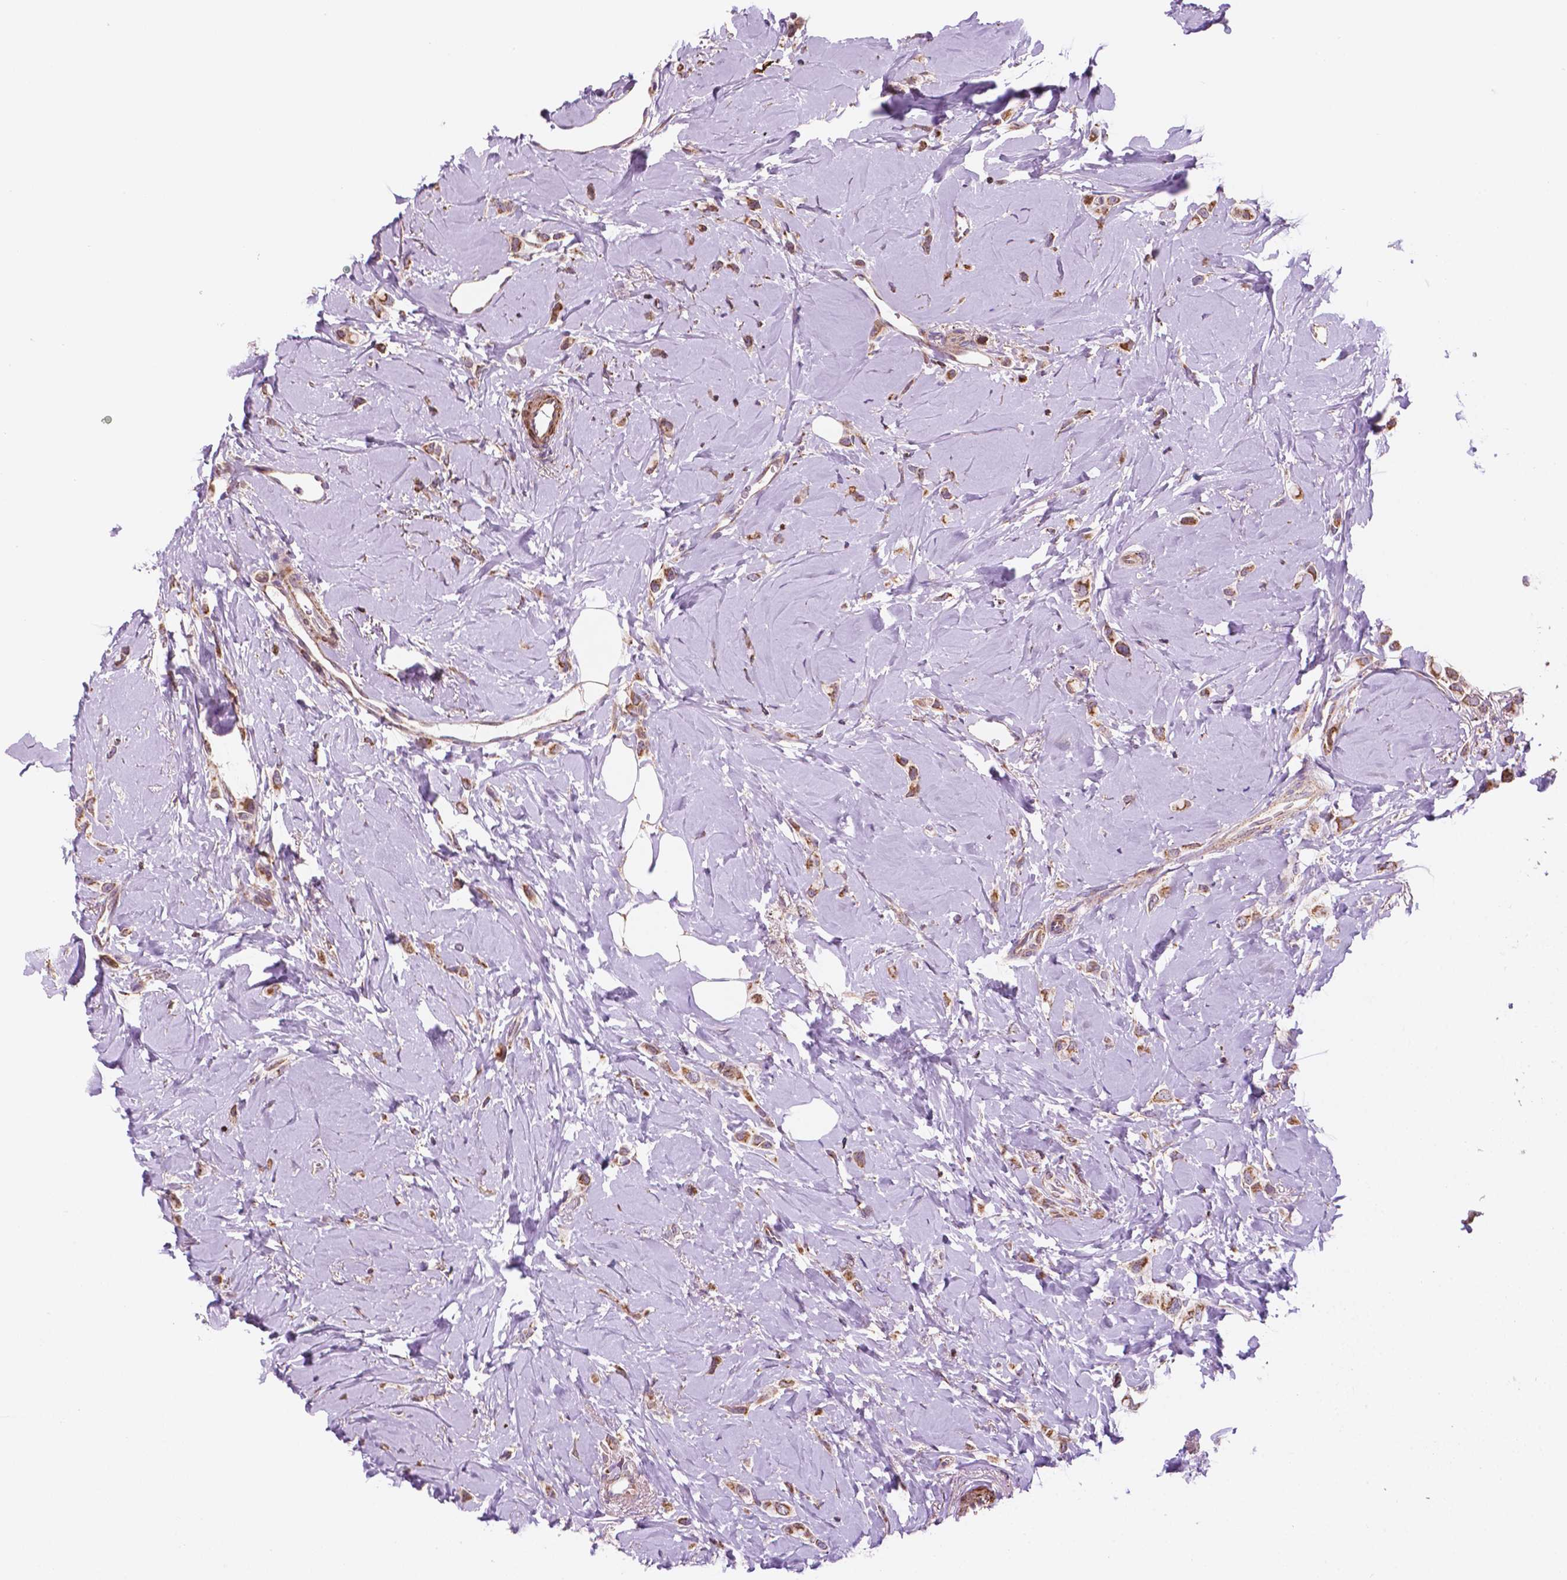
{"staining": {"intensity": "moderate", "quantity": ">75%", "location": "cytoplasmic/membranous"}, "tissue": "breast cancer", "cell_type": "Tumor cells", "image_type": "cancer", "snomed": [{"axis": "morphology", "description": "Lobular carcinoma"}, {"axis": "topography", "description": "Breast"}], "caption": "This image demonstrates immunohistochemistry (IHC) staining of human lobular carcinoma (breast), with medium moderate cytoplasmic/membranous expression in about >75% of tumor cells.", "gene": "GEMIN4", "patient": {"sex": "female", "age": 66}}